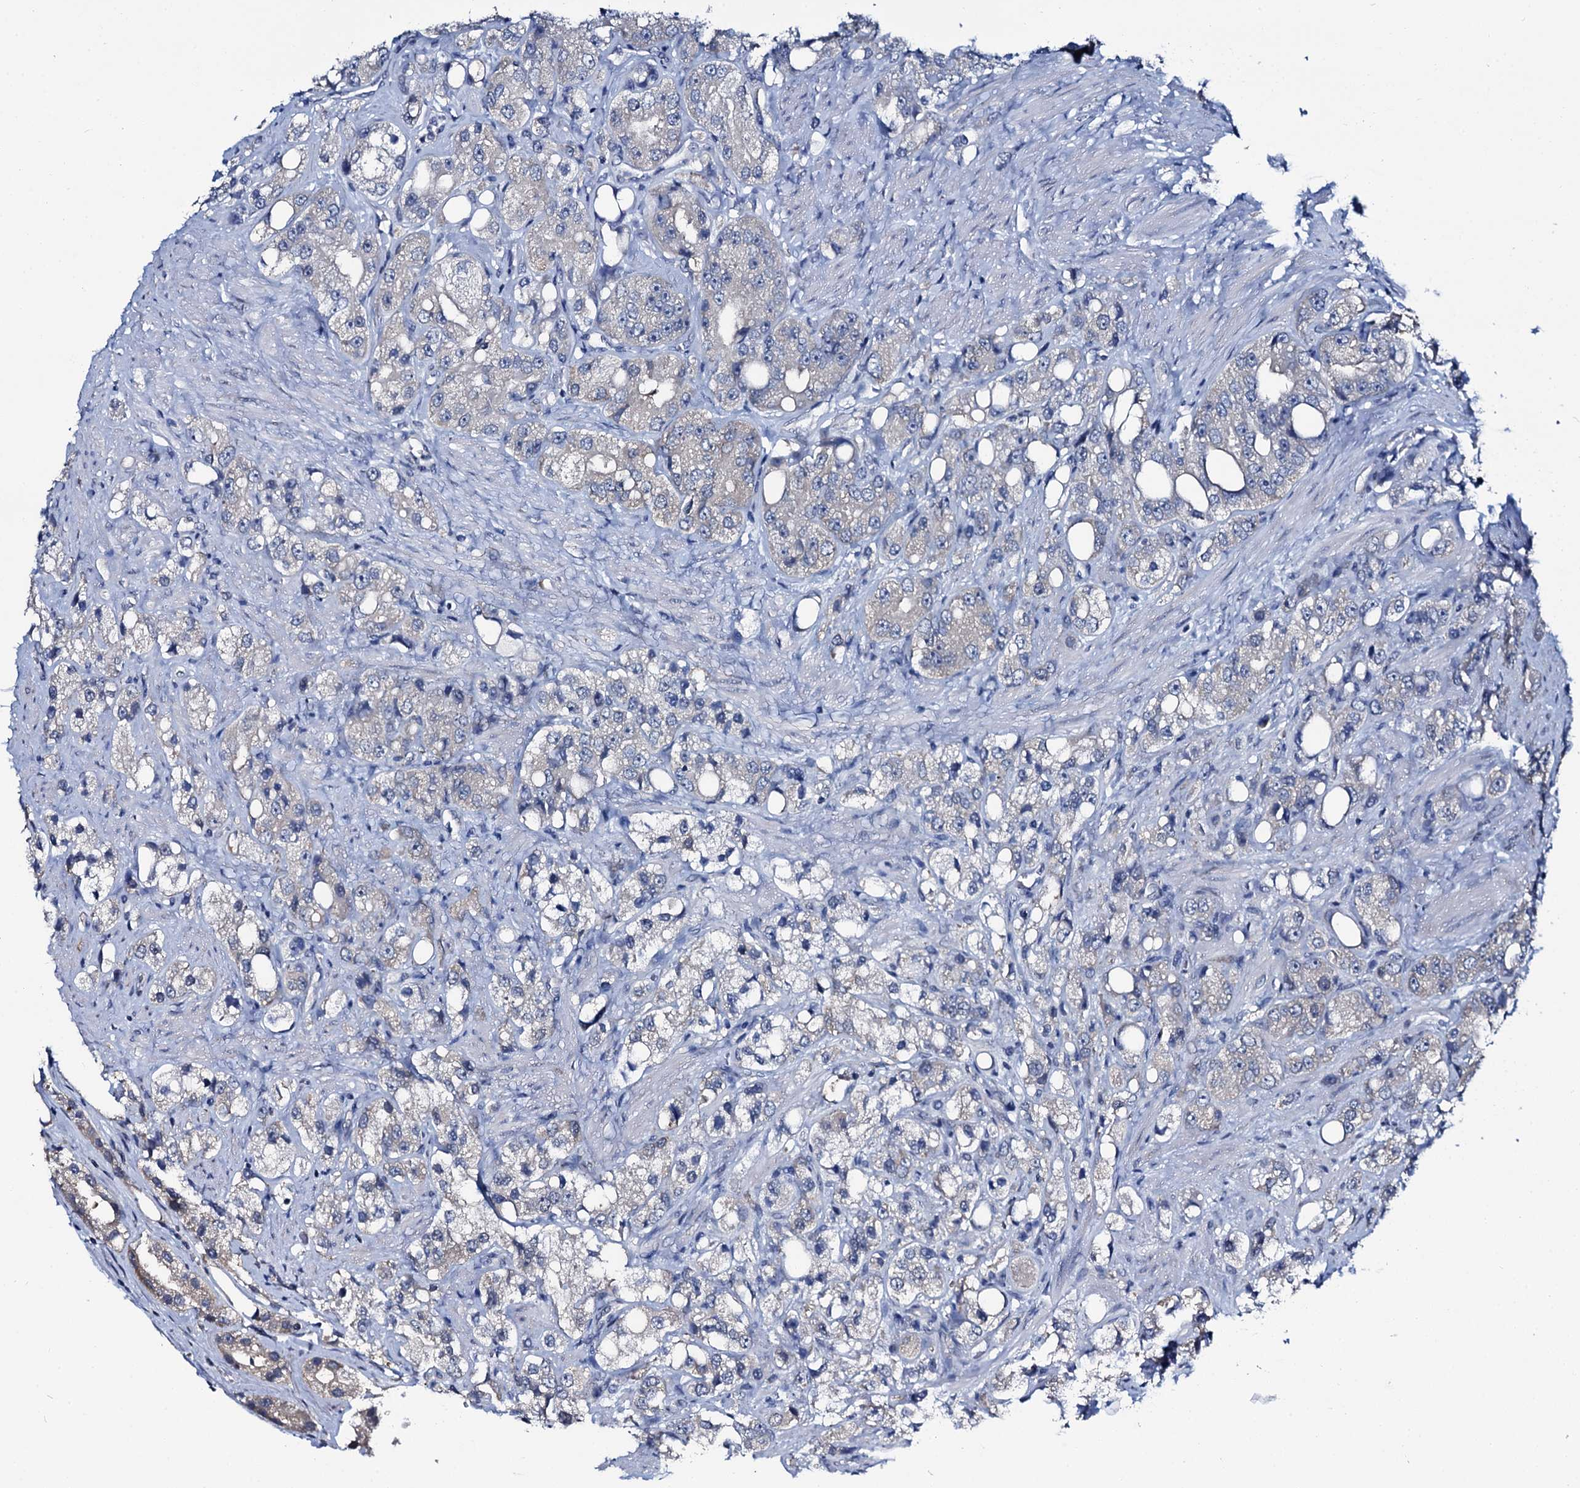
{"staining": {"intensity": "negative", "quantity": "none", "location": "none"}, "tissue": "prostate cancer", "cell_type": "Tumor cells", "image_type": "cancer", "snomed": [{"axis": "morphology", "description": "Adenocarcinoma, NOS"}, {"axis": "topography", "description": "Prostate"}], "caption": "IHC photomicrograph of human prostate cancer (adenocarcinoma) stained for a protein (brown), which exhibits no positivity in tumor cells. The staining was performed using DAB to visualize the protein expression in brown, while the nuclei were stained in blue with hematoxylin (Magnification: 20x).", "gene": "MIOX", "patient": {"sex": "male", "age": 79}}